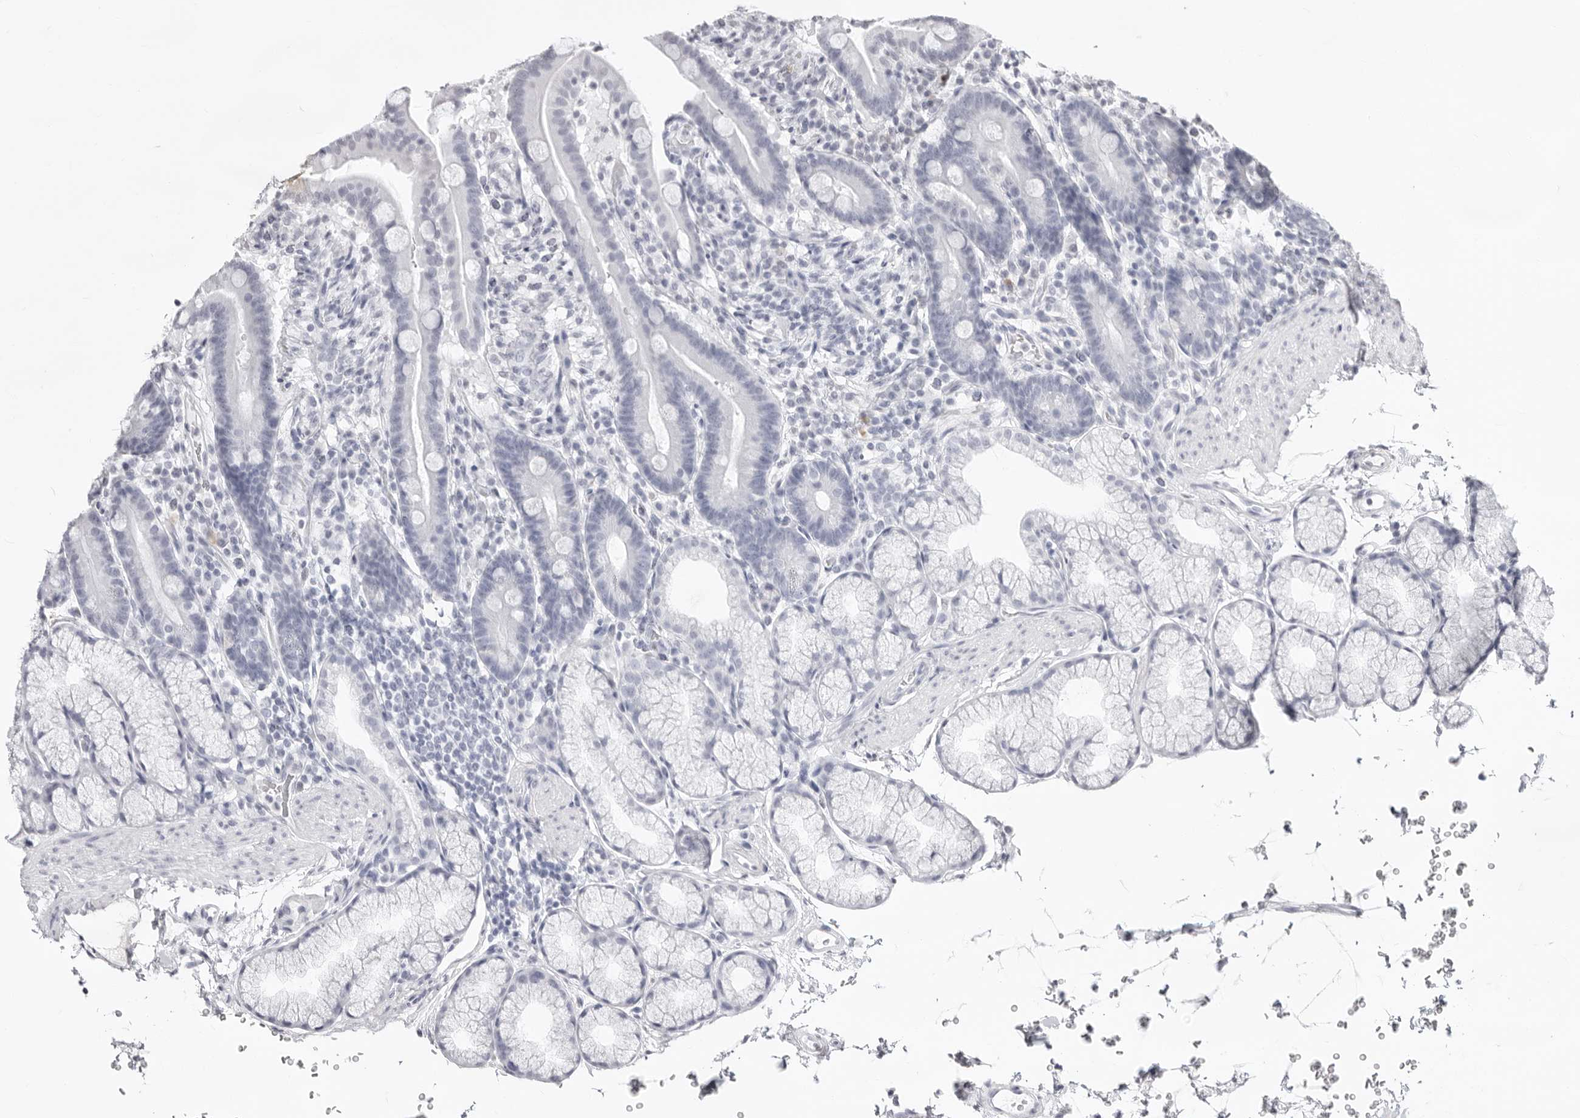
{"staining": {"intensity": "negative", "quantity": "none", "location": "none"}, "tissue": "duodenum", "cell_type": "Glandular cells", "image_type": "normal", "snomed": [{"axis": "morphology", "description": "Normal tissue, NOS"}, {"axis": "topography", "description": "Duodenum"}], "caption": "A micrograph of duodenum stained for a protein displays no brown staining in glandular cells. The staining is performed using DAB brown chromogen with nuclei counter-stained in using hematoxylin.", "gene": "CST5", "patient": {"sex": "male", "age": 54}}